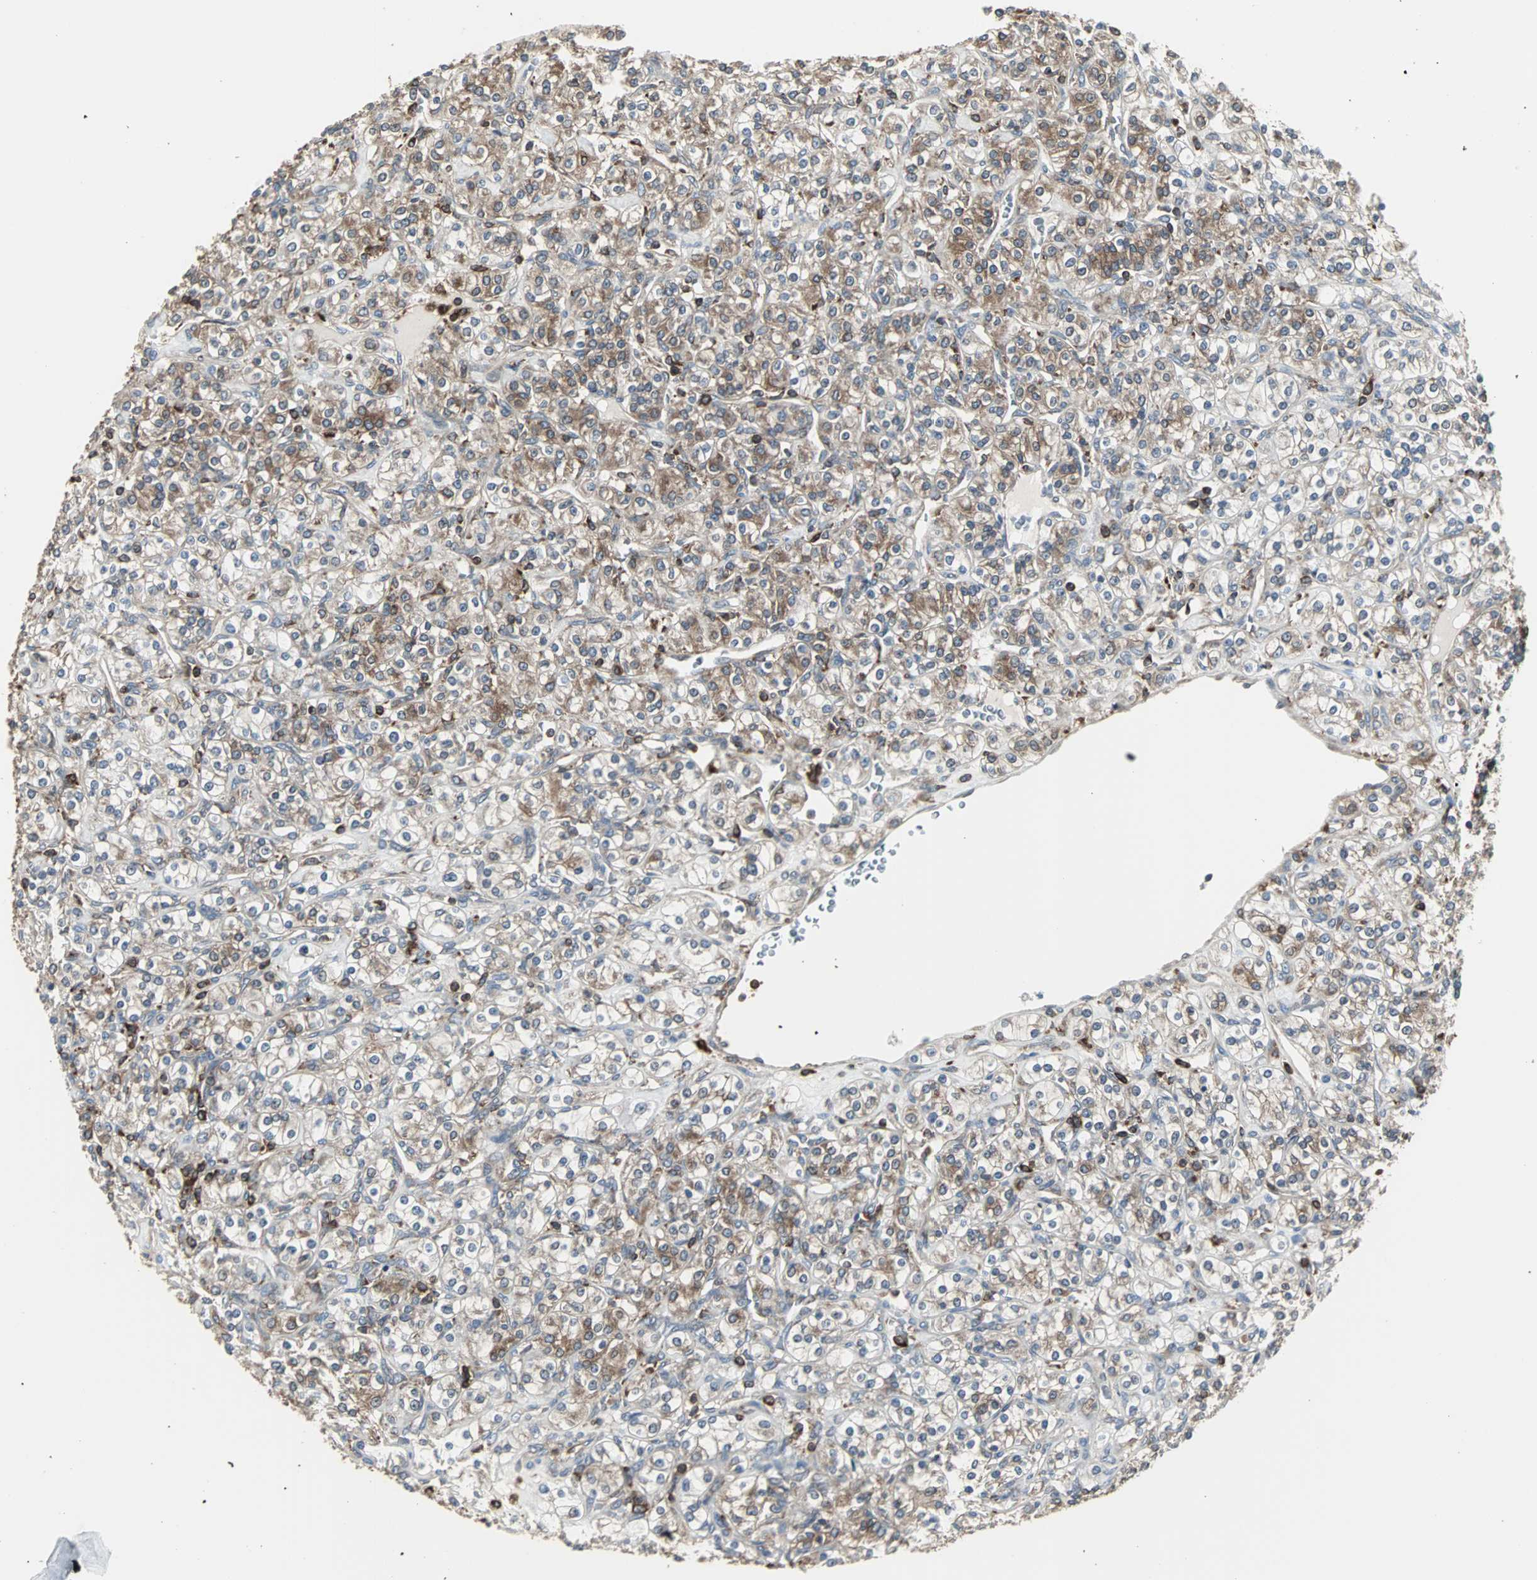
{"staining": {"intensity": "moderate", "quantity": "25%-75%", "location": "cytoplasmic/membranous"}, "tissue": "renal cancer", "cell_type": "Tumor cells", "image_type": "cancer", "snomed": [{"axis": "morphology", "description": "Adenocarcinoma, NOS"}, {"axis": "topography", "description": "Kidney"}], "caption": "The micrograph shows immunohistochemical staining of renal cancer. There is moderate cytoplasmic/membranous expression is identified in approximately 25%-75% of tumor cells. The staining is performed using DAB brown chromogen to label protein expression. The nuclei are counter-stained blue using hematoxylin.", "gene": "LRRFIP1", "patient": {"sex": "male", "age": 77}}